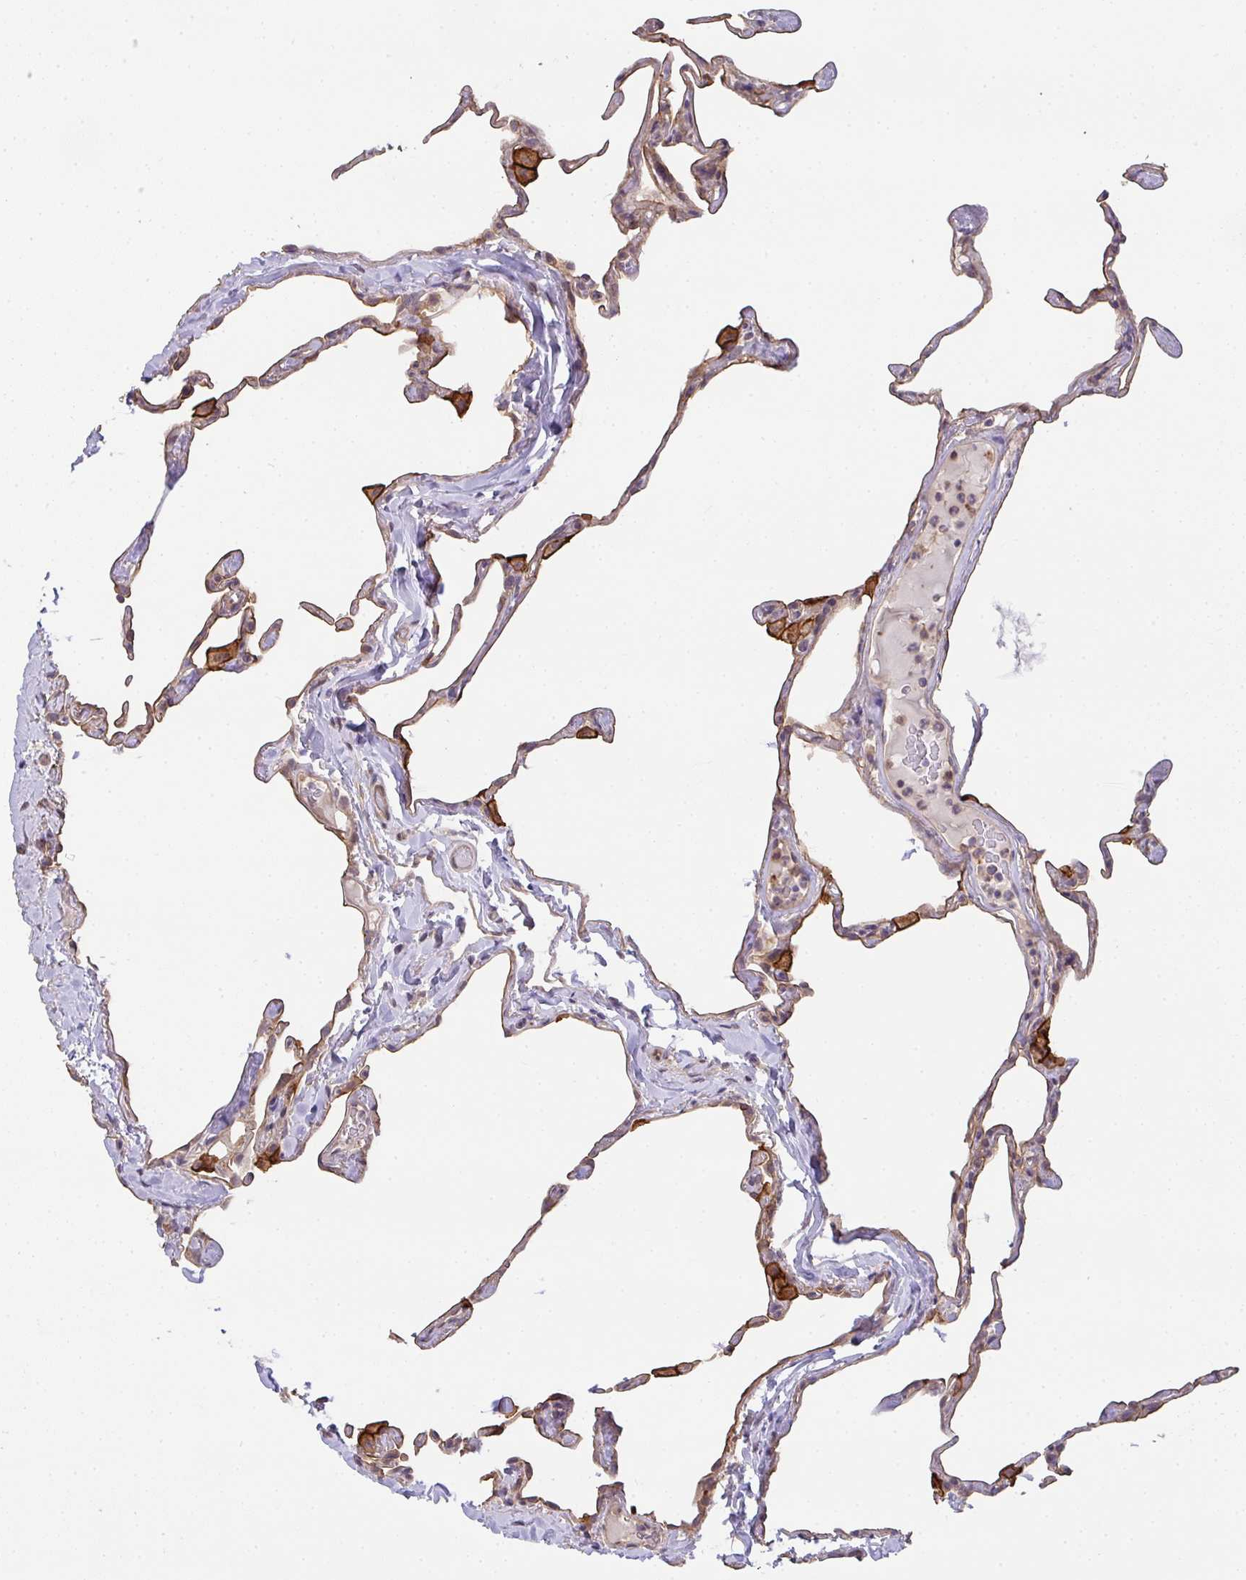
{"staining": {"intensity": "weak", "quantity": "25%-75%", "location": "cytoplasmic/membranous"}, "tissue": "lung", "cell_type": "Alveolar cells", "image_type": "normal", "snomed": [{"axis": "morphology", "description": "Normal tissue, NOS"}, {"axis": "topography", "description": "Lung"}], "caption": "A brown stain highlights weak cytoplasmic/membranous staining of a protein in alveolar cells of normal lung.", "gene": "EEF1AKMT1", "patient": {"sex": "male", "age": 65}}